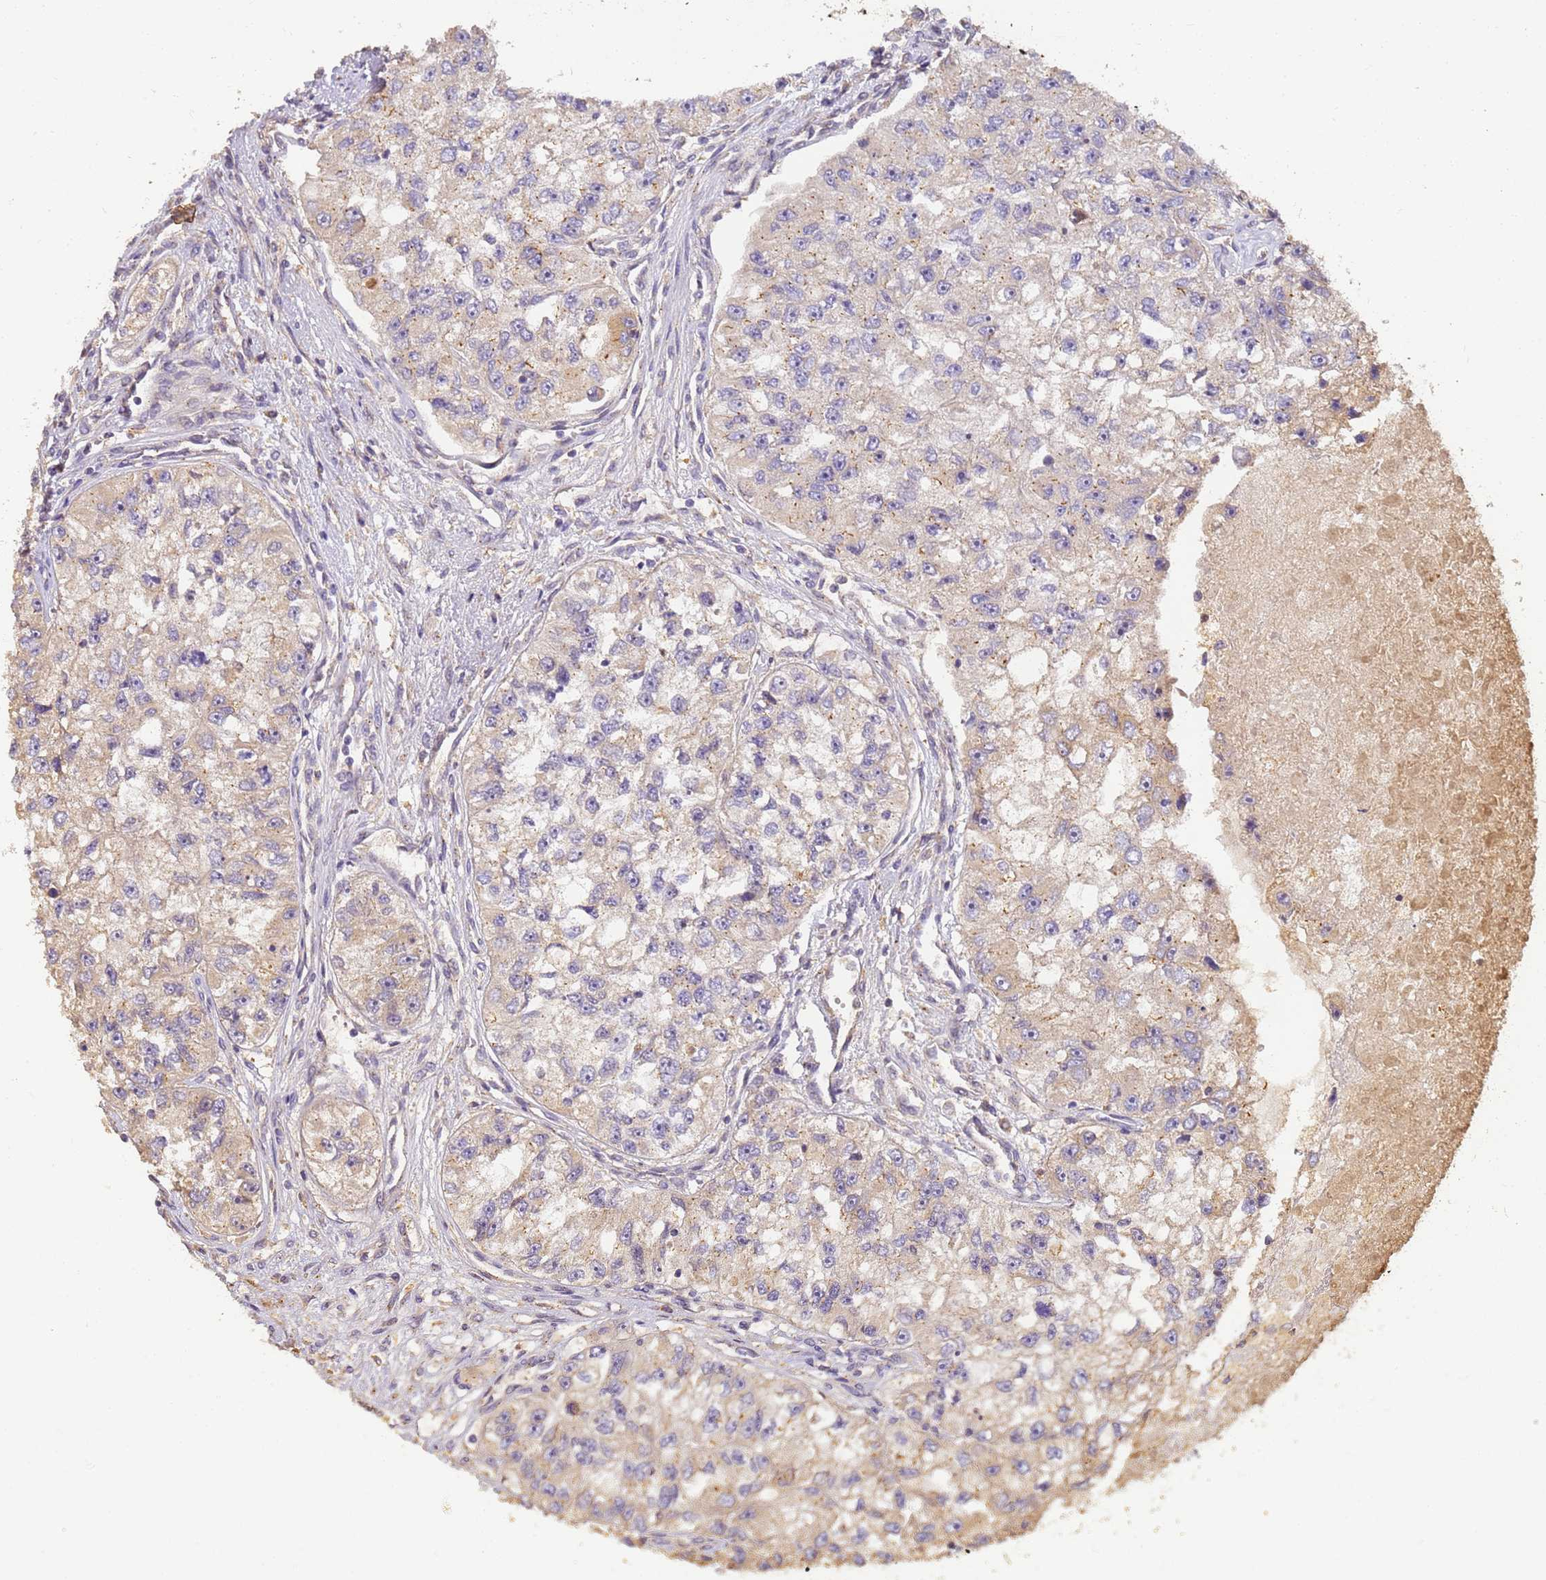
{"staining": {"intensity": "weak", "quantity": "25%-75%", "location": "cytoplasmic/membranous"}, "tissue": "renal cancer", "cell_type": "Tumor cells", "image_type": "cancer", "snomed": [{"axis": "morphology", "description": "Adenocarcinoma, NOS"}, {"axis": "topography", "description": "Kidney"}], "caption": "Brown immunohistochemical staining in human renal cancer (adenocarcinoma) shows weak cytoplasmic/membranous staining in about 25%-75% of tumor cells.", "gene": "TIGAR", "patient": {"sex": "male", "age": 63}}